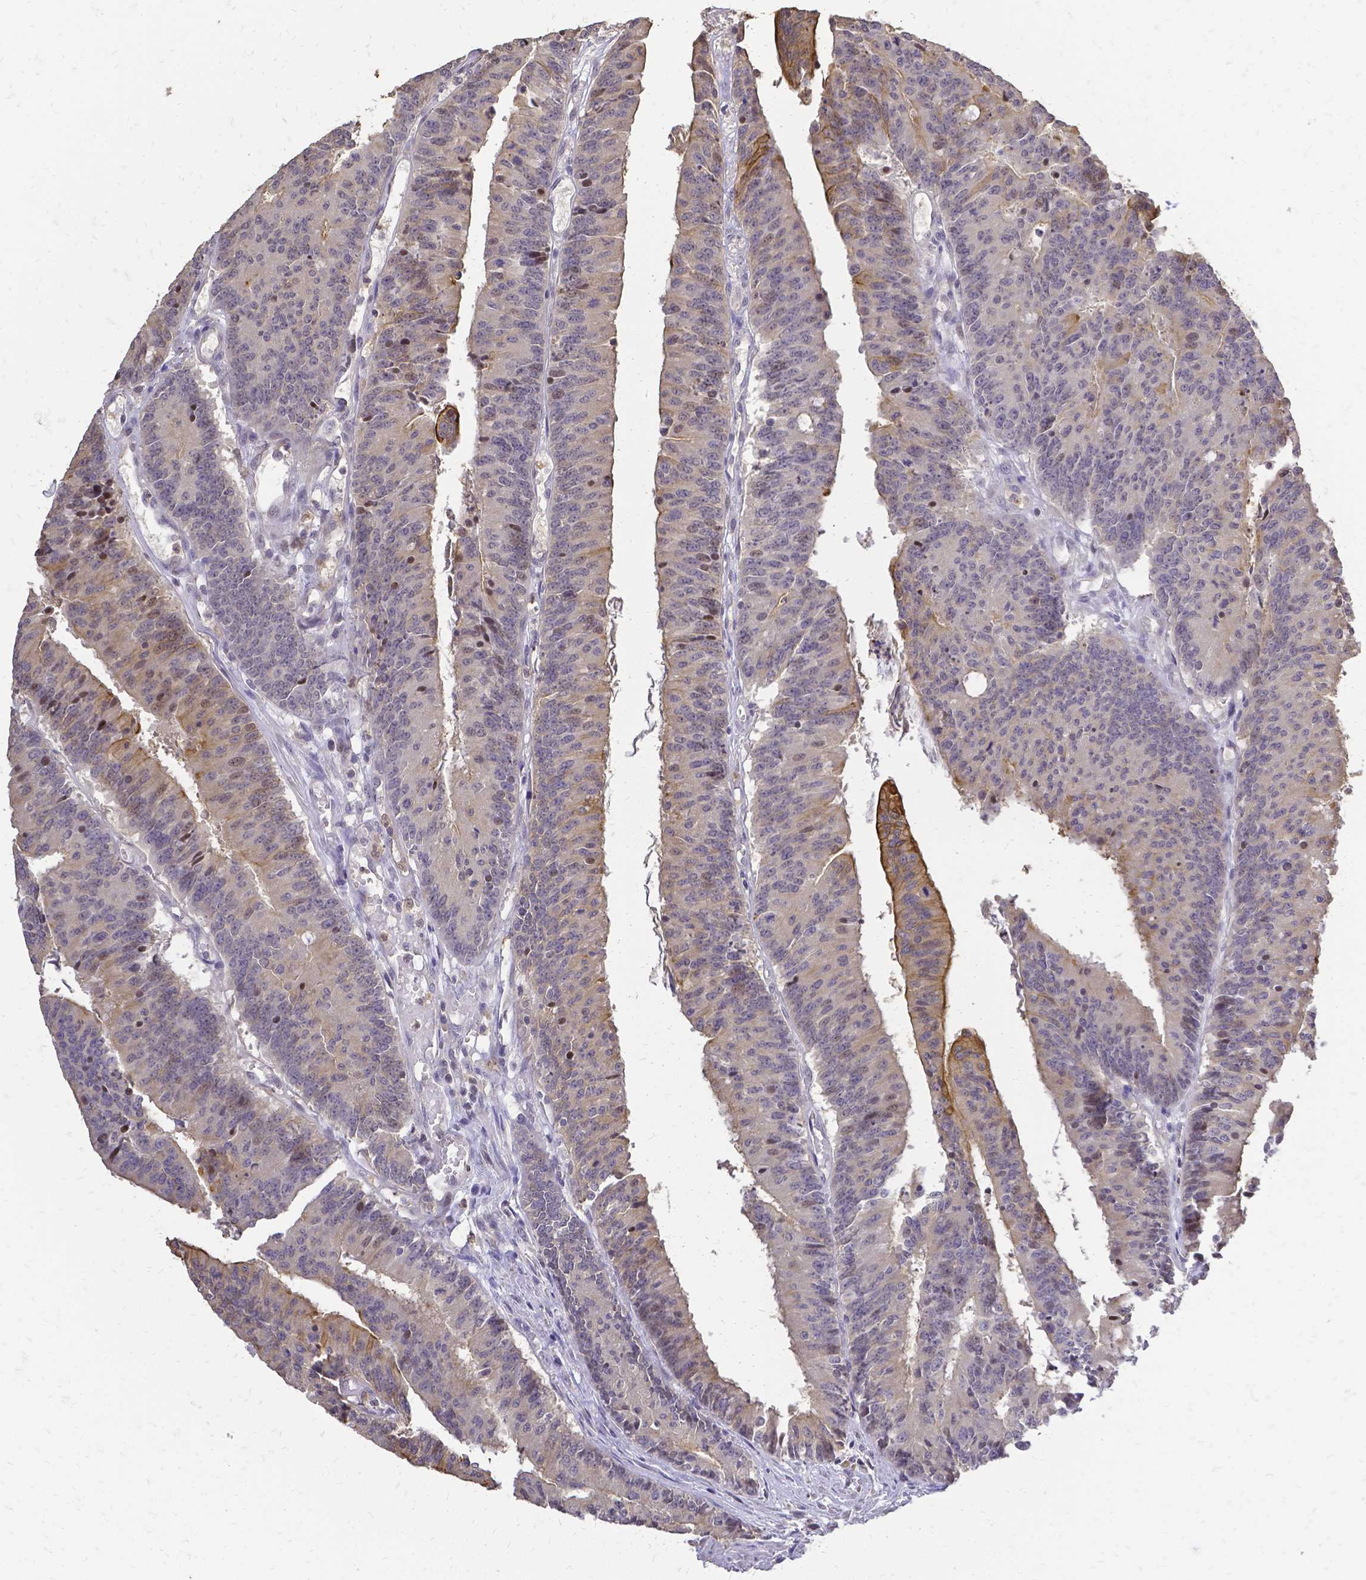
{"staining": {"intensity": "moderate", "quantity": "25%-75%", "location": "cytoplasmic/membranous"}, "tissue": "colorectal cancer", "cell_type": "Tumor cells", "image_type": "cancer", "snomed": [{"axis": "morphology", "description": "Adenocarcinoma, NOS"}, {"axis": "topography", "description": "Colon"}], "caption": "Protein analysis of colorectal cancer (adenocarcinoma) tissue reveals moderate cytoplasmic/membranous expression in approximately 25%-75% of tumor cells. (DAB (3,3'-diaminobenzidine) IHC, brown staining for protein, blue staining for nuclei).", "gene": "CIB1", "patient": {"sex": "female", "age": 78}}